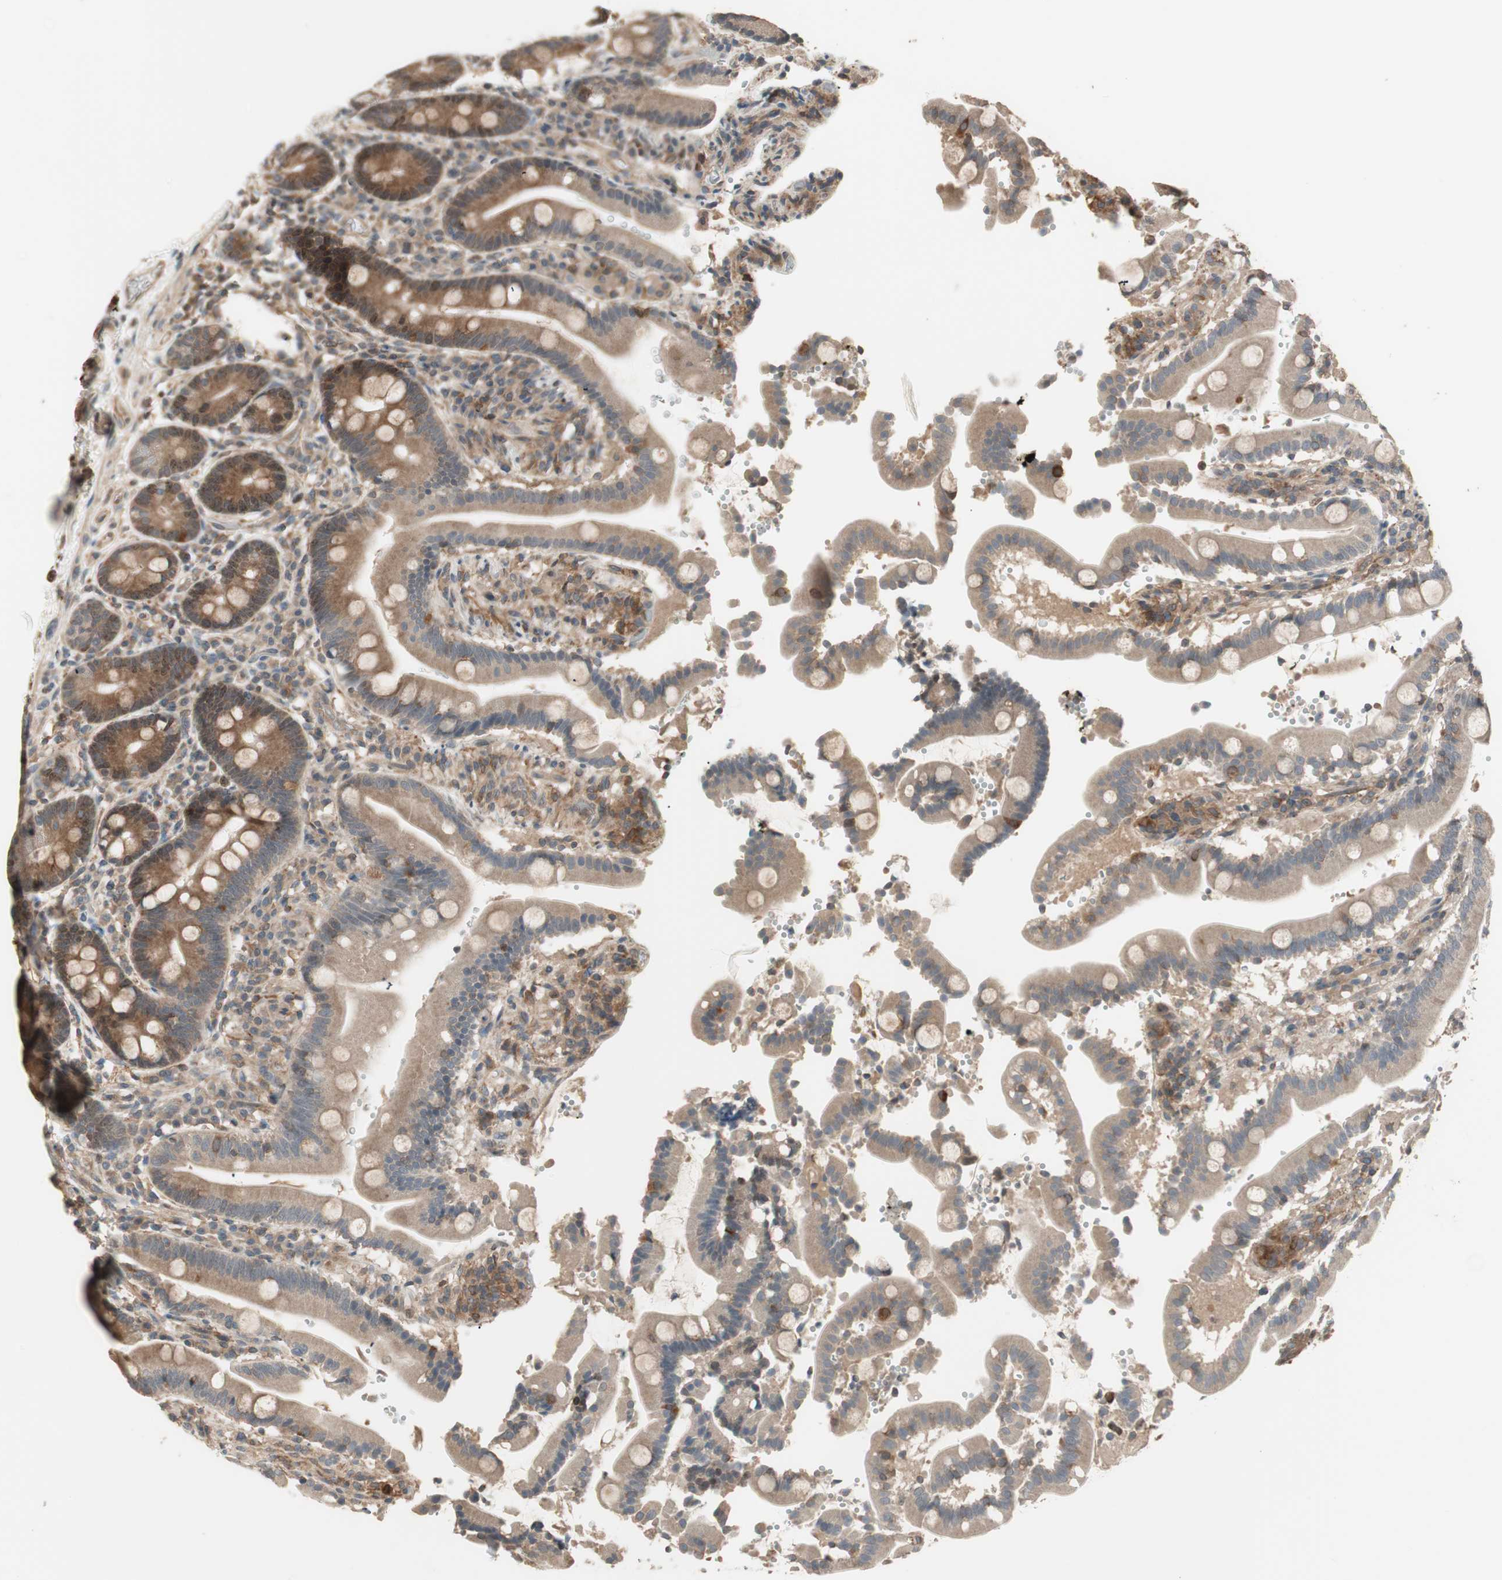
{"staining": {"intensity": "moderate", "quantity": ">75%", "location": "cytoplasmic/membranous"}, "tissue": "duodenum", "cell_type": "Glandular cells", "image_type": "normal", "snomed": [{"axis": "morphology", "description": "Normal tissue, NOS"}, {"axis": "topography", "description": "Small intestine, NOS"}], "caption": "Glandular cells show medium levels of moderate cytoplasmic/membranous expression in about >75% of cells in benign duodenum. (brown staining indicates protein expression, while blue staining denotes nuclei).", "gene": "ATP6AP2", "patient": {"sex": "female", "age": 71}}